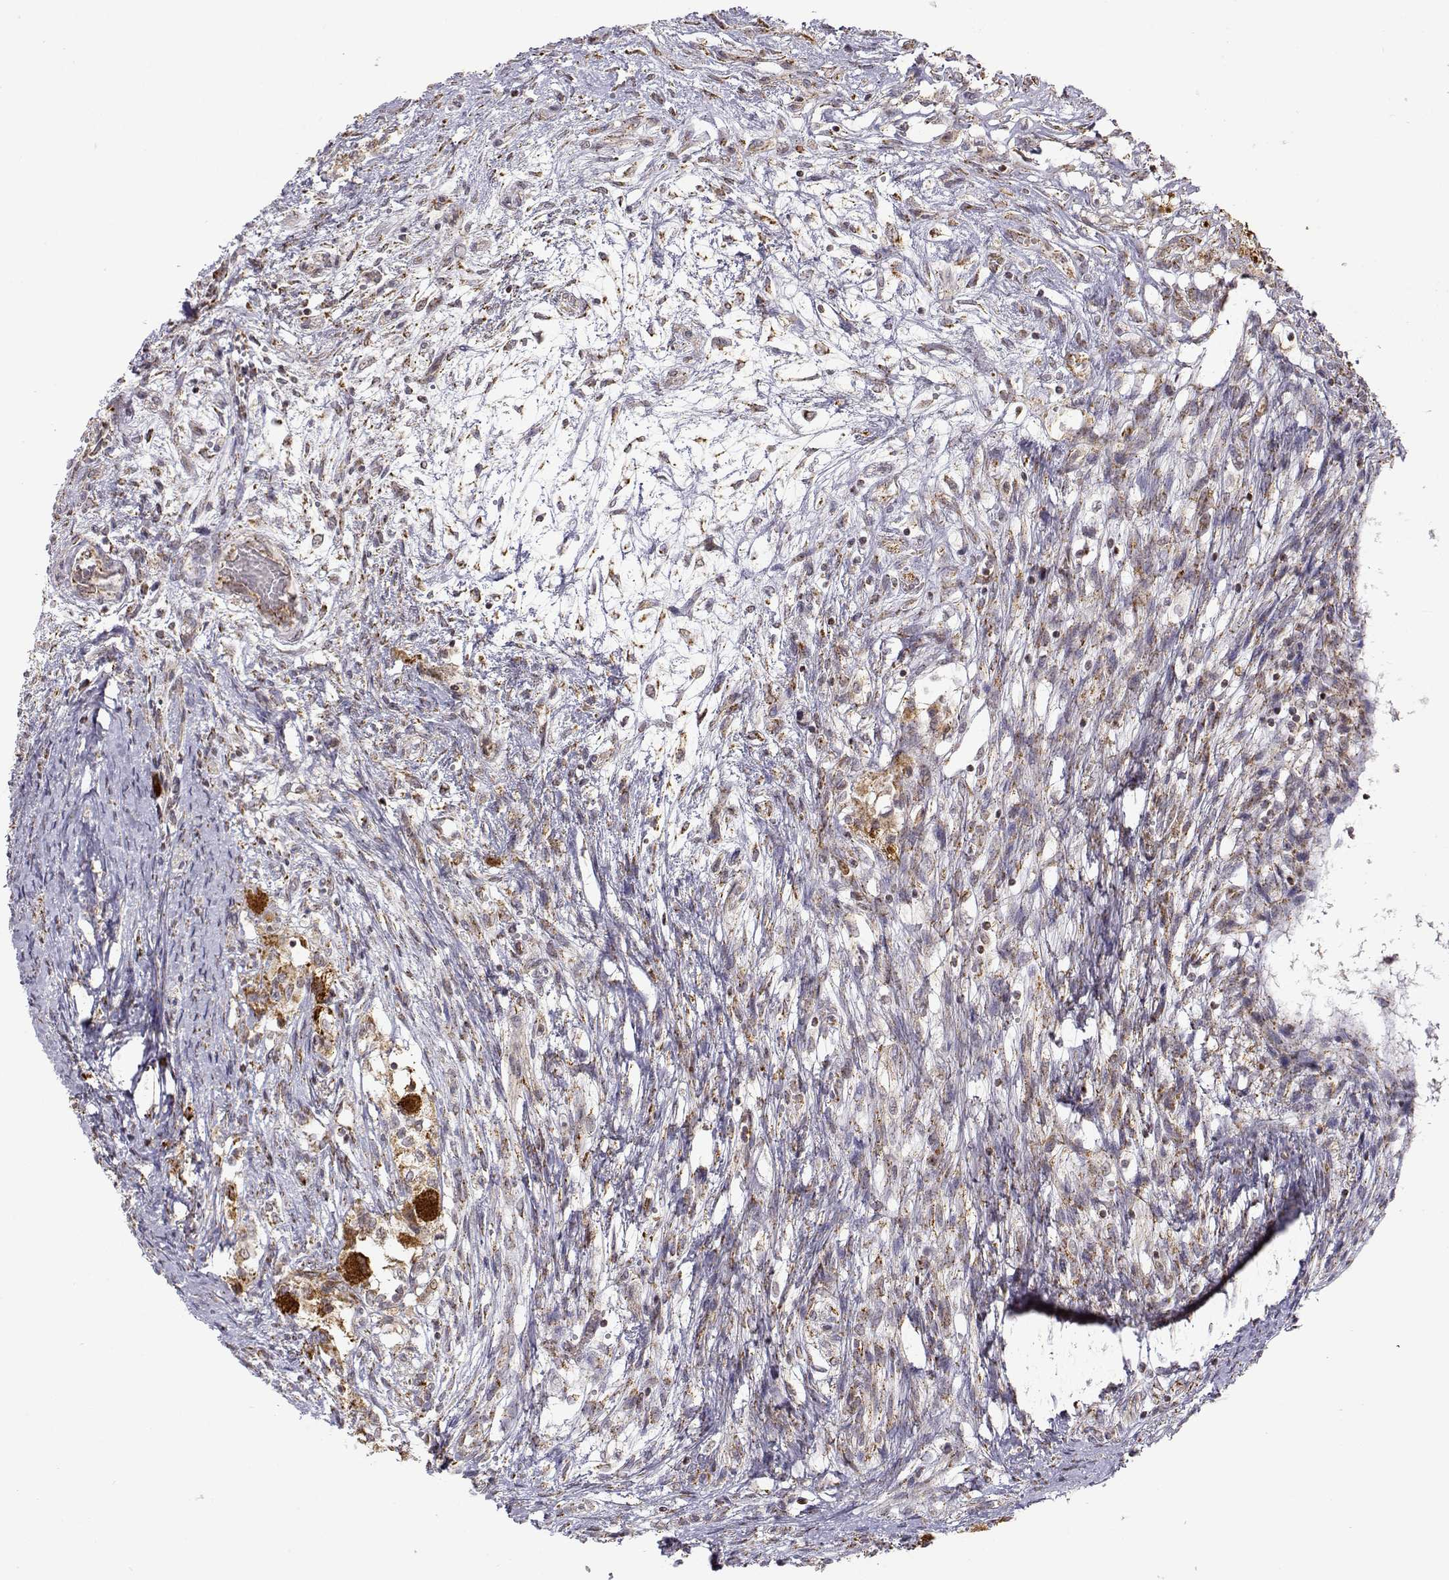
{"staining": {"intensity": "weak", "quantity": "25%-75%", "location": "cytoplasmic/membranous"}, "tissue": "testis cancer", "cell_type": "Tumor cells", "image_type": "cancer", "snomed": [{"axis": "morphology", "description": "Carcinoma, Embryonal, NOS"}, {"axis": "topography", "description": "Testis"}], "caption": "Testis embryonal carcinoma stained with a protein marker exhibits weak staining in tumor cells.", "gene": "EXOG", "patient": {"sex": "male", "age": 37}}